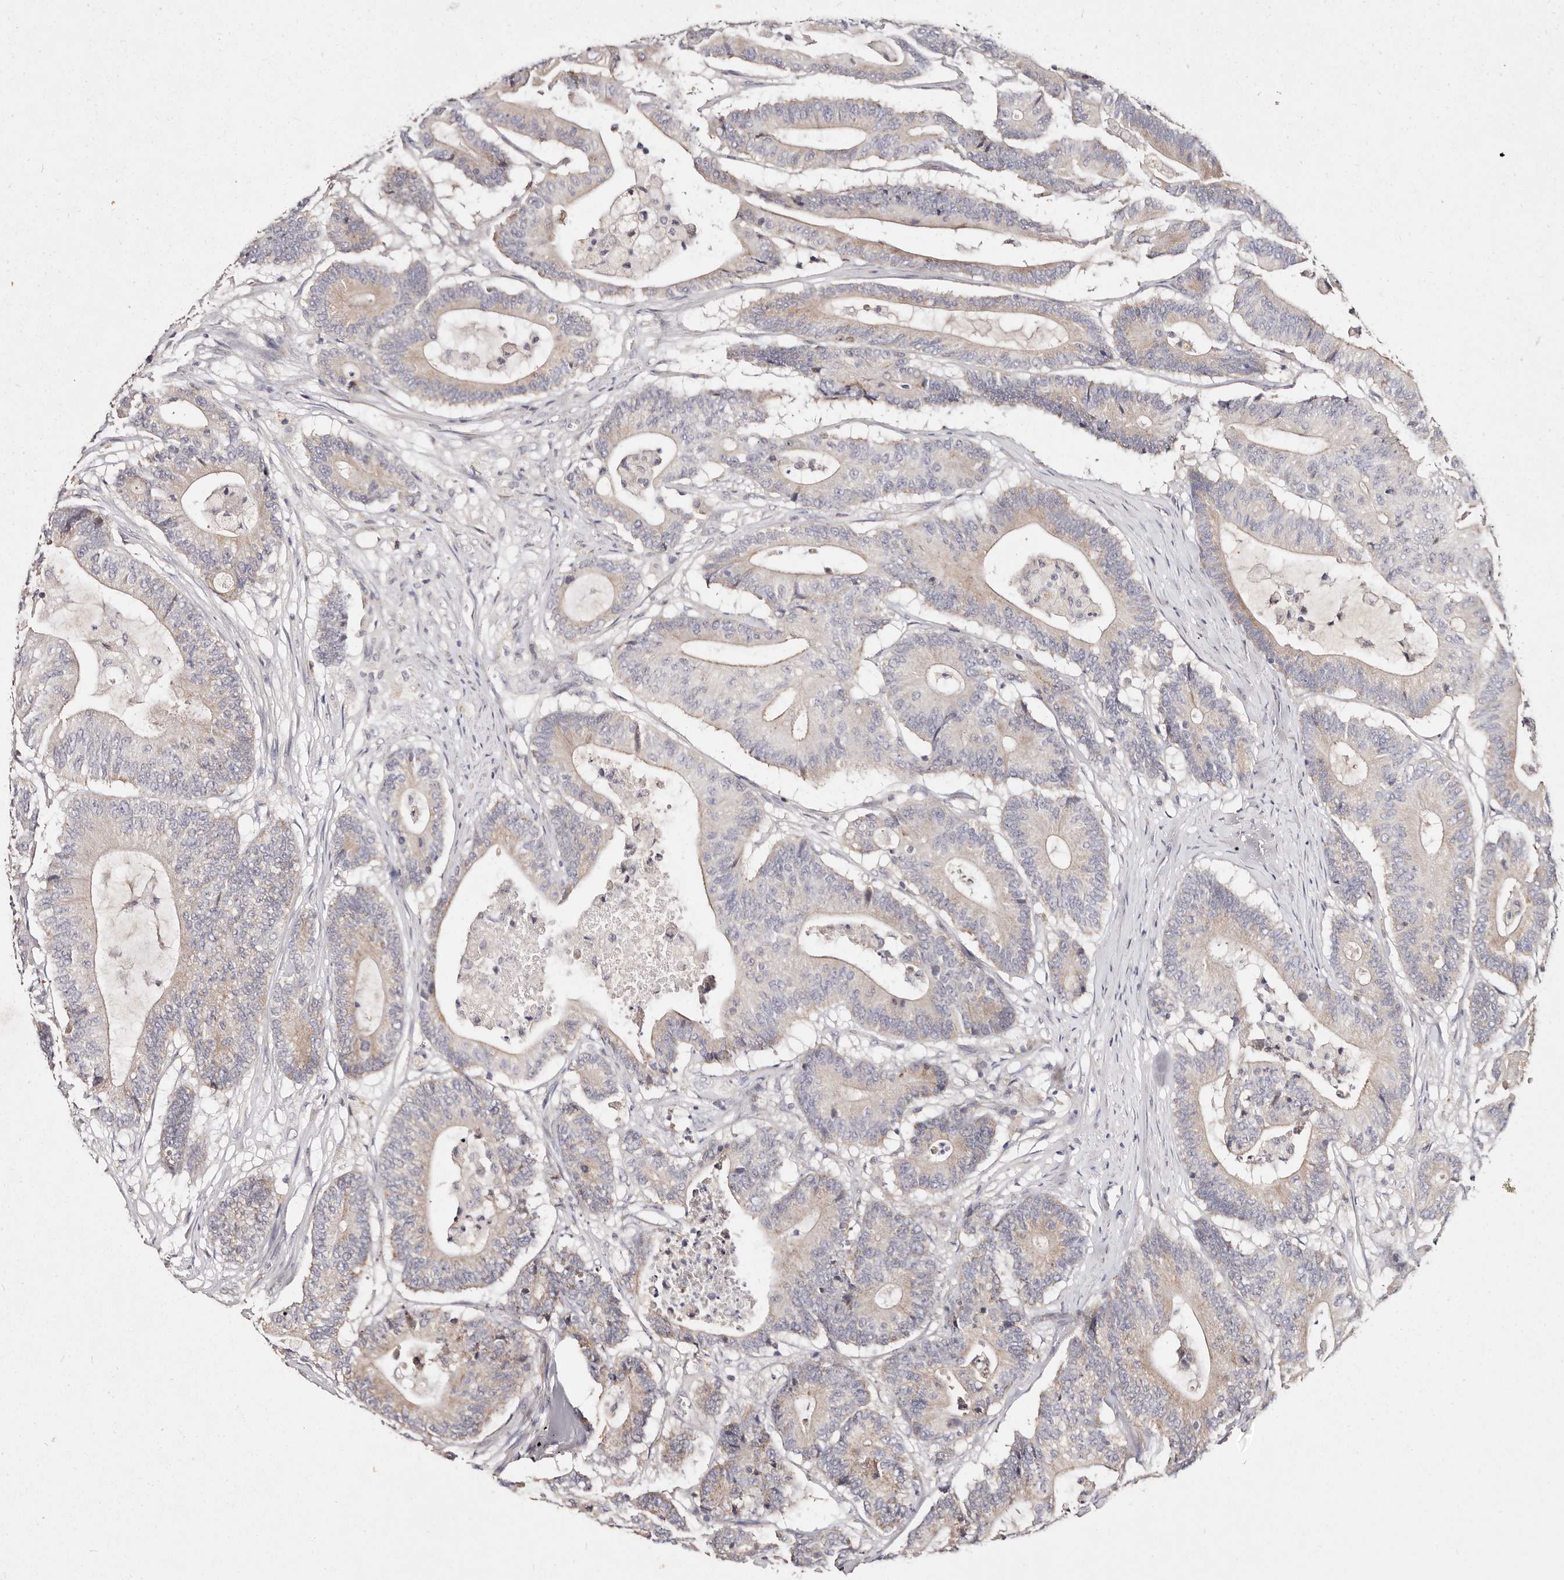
{"staining": {"intensity": "weak", "quantity": "25%-75%", "location": "cytoplasmic/membranous"}, "tissue": "colorectal cancer", "cell_type": "Tumor cells", "image_type": "cancer", "snomed": [{"axis": "morphology", "description": "Adenocarcinoma, NOS"}, {"axis": "topography", "description": "Colon"}], "caption": "Brown immunohistochemical staining in colorectal cancer (adenocarcinoma) reveals weak cytoplasmic/membranous staining in about 25%-75% of tumor cells.", "gene": "VIPAS39", "patient": {"sex": "female", "age": 84}}